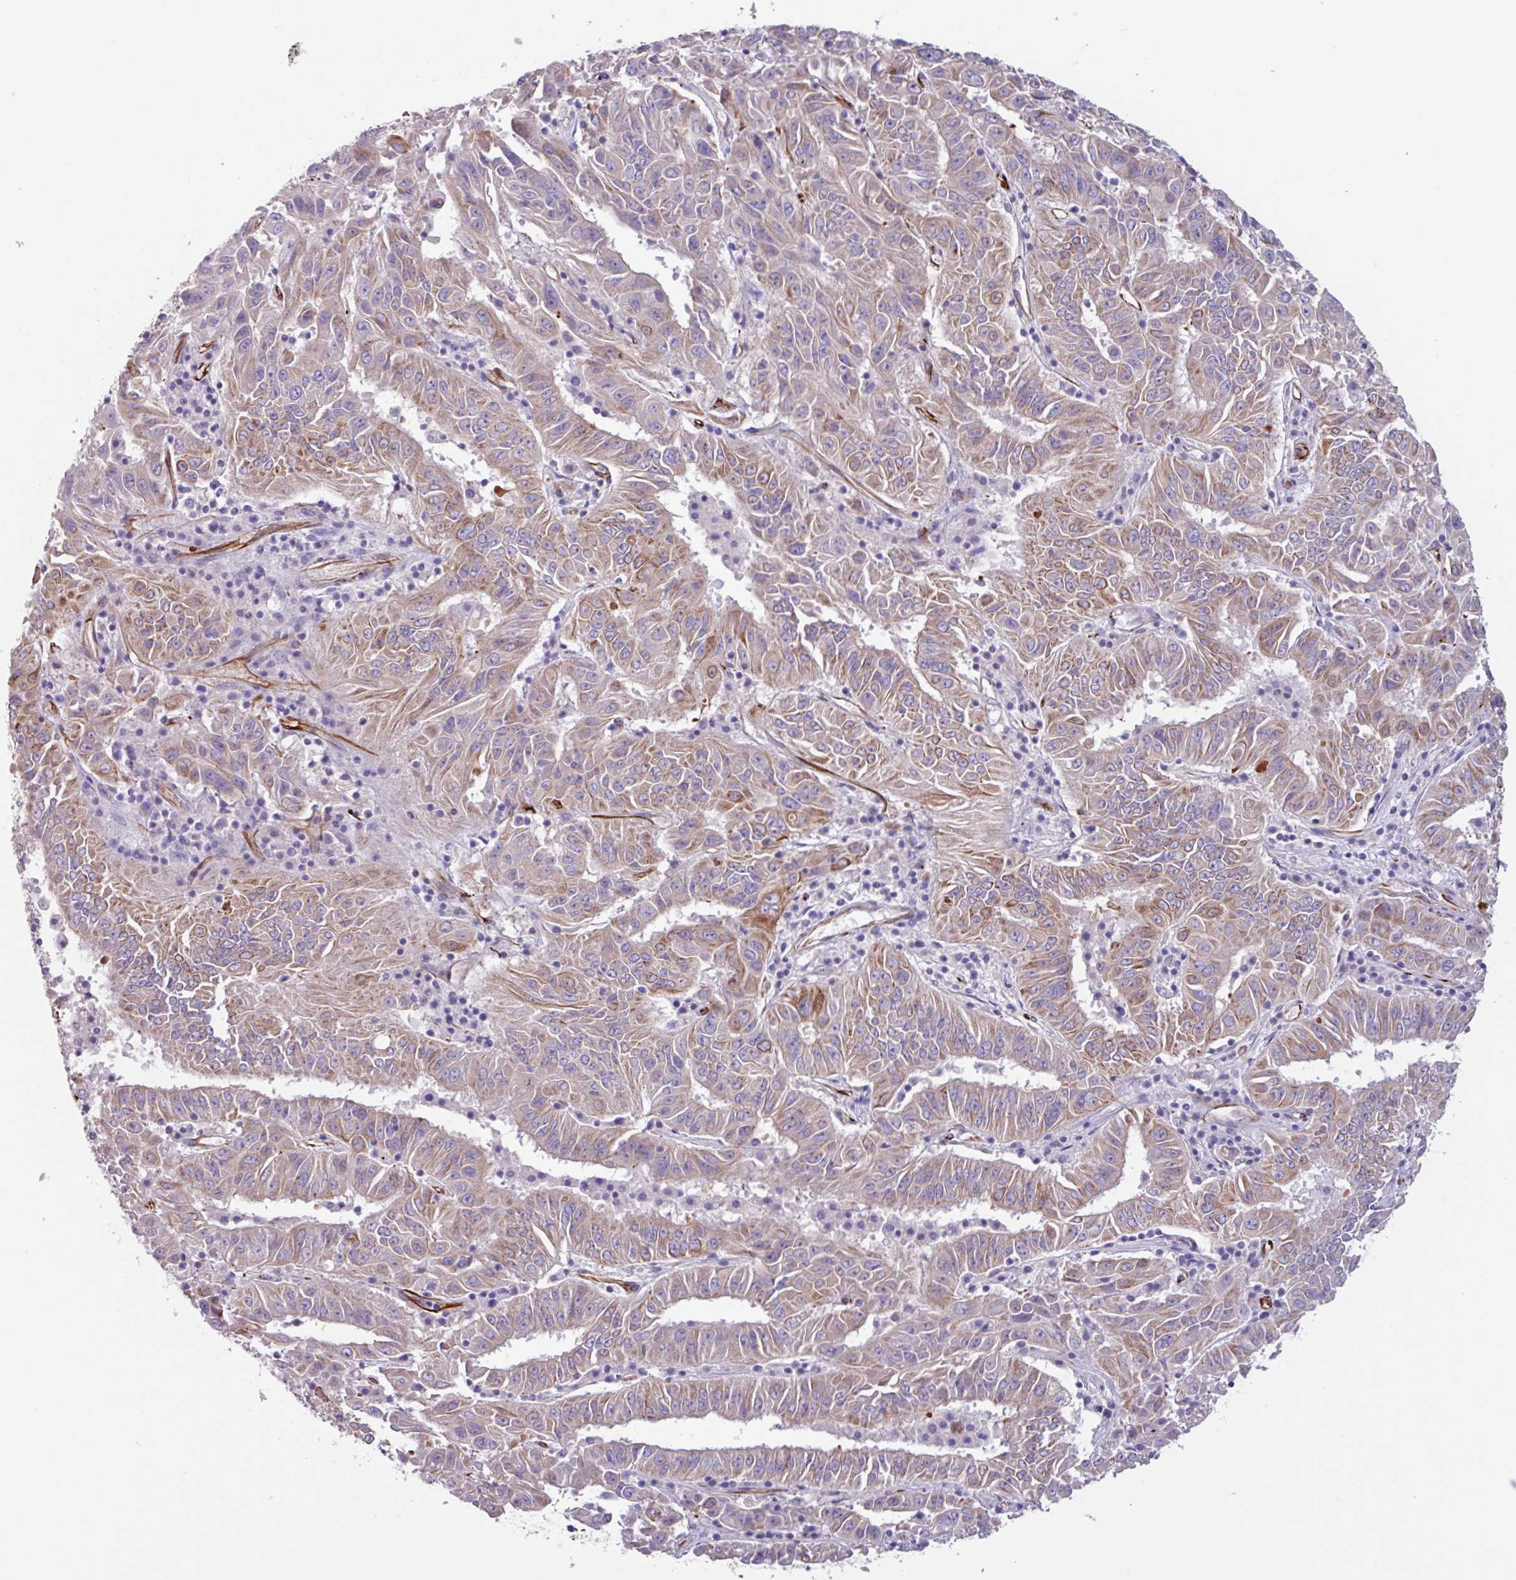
{"staining": {"intensity": "moderate", "quantity": ">75%", "location": "cytoplasmic/membranous"}, "tissue": "pancreatic cancer", "cell_type": "Tumor cells", "image_type": "cancer", "snomed": [{"axis": "morphology", "description": "Adenocarcinoma, NOS"}, {"axis": "topography", "description": "Pancreas"}], "caption": "Protein staining reveals moderate cytoplasmic/membranous expression in approximately >75% of tumor cells in pancreatic cancer. (DAB (3,3'-diaminobenzidine) IHC with brightfield microscopy, high magnification).", "gene": "BTD", "patient": {"sex": "male", "age": 63}}